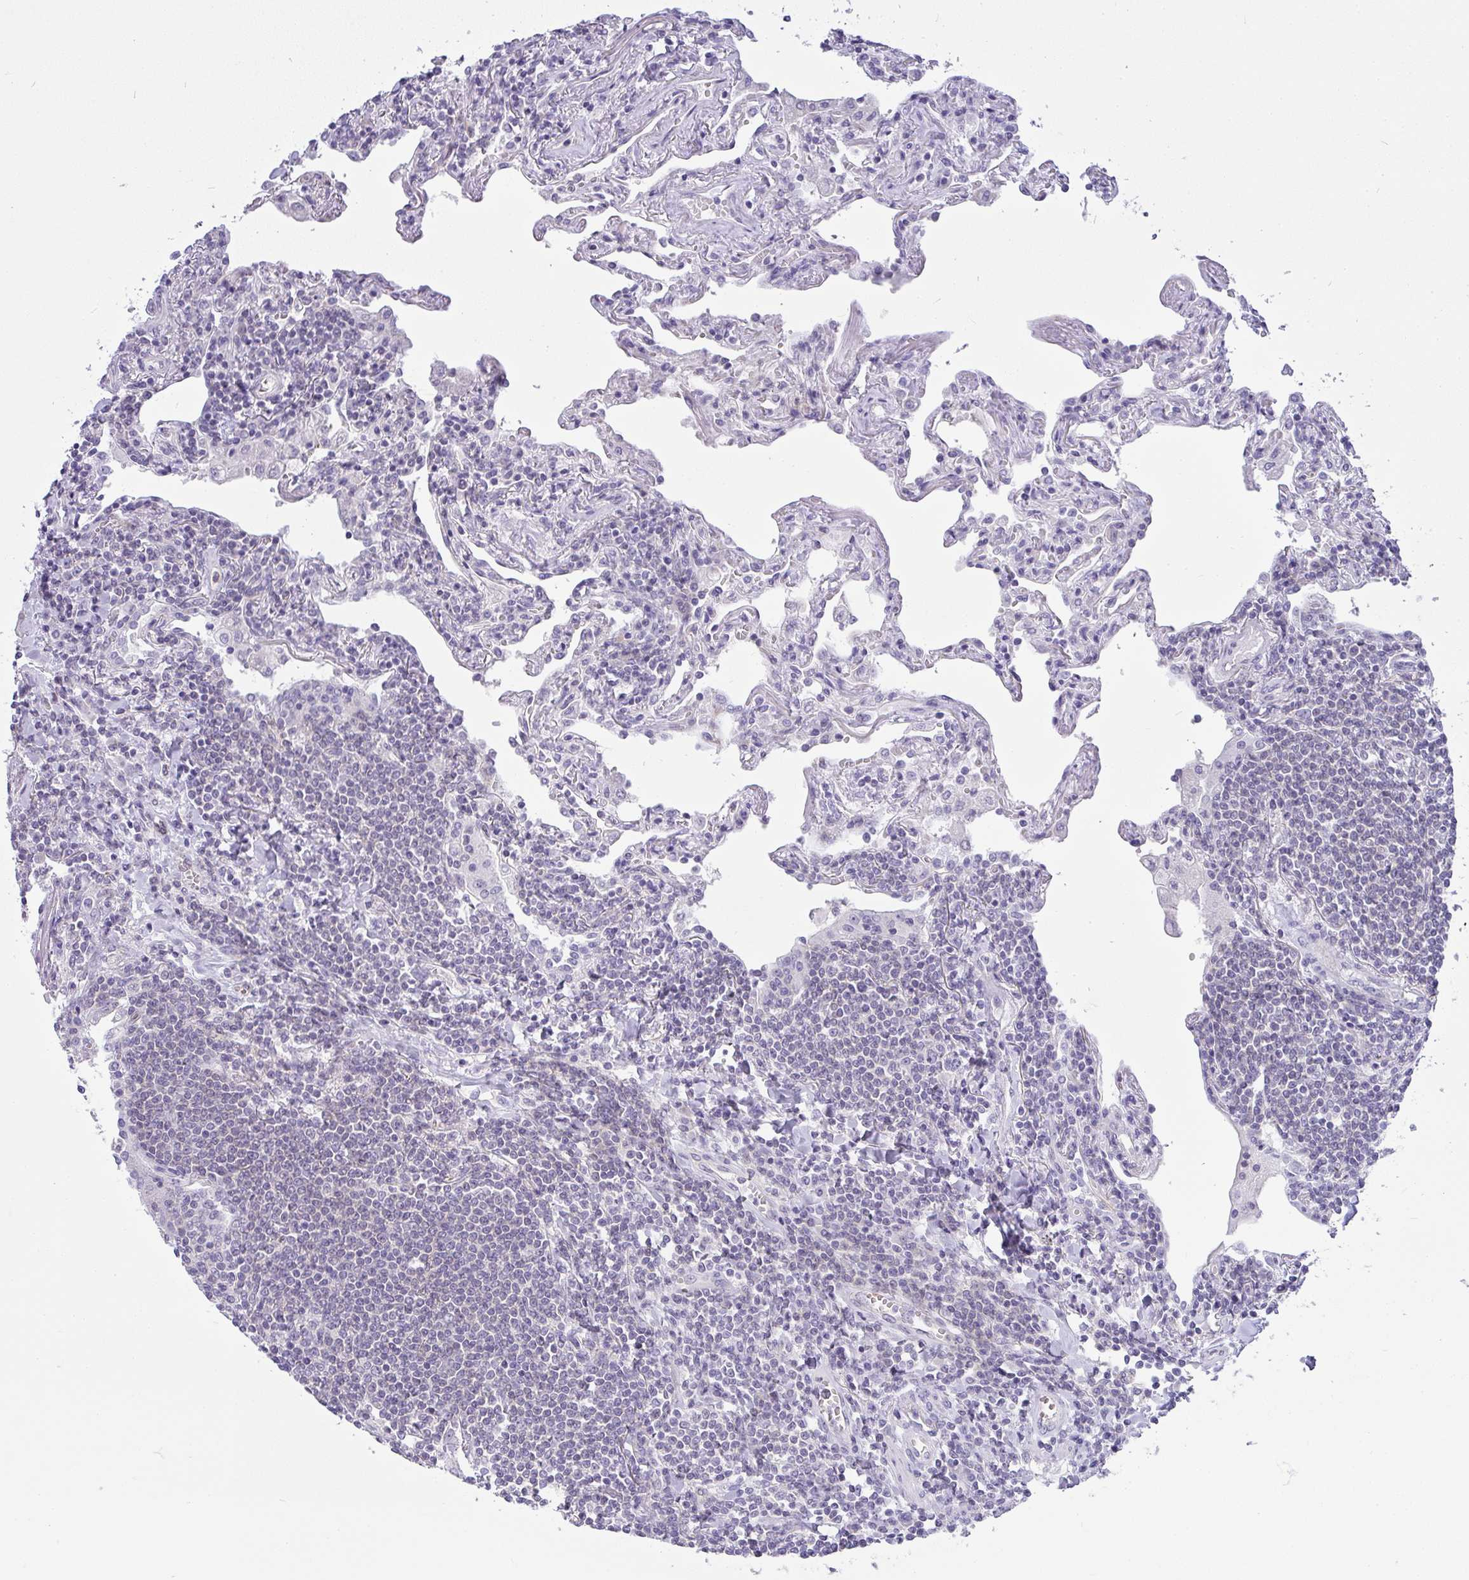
{"staining": {"intensity": "negative", "quantity": "none", "location": "none"}, "tissue": "lymphoma", "cell_type": "Tumor cells", "image_type": "cancer", "snomed": [{"axis": "morphology", "description": "Malignant lymphoma, non-Hodgkin's type, Low grade"}, {"axis": "topography", "description": "Lung"}], "caption": "Tumor cells show no significant staining in lymphoma.", "gene": "LIPE", "patient": {"sex": "female", "age": 71}}